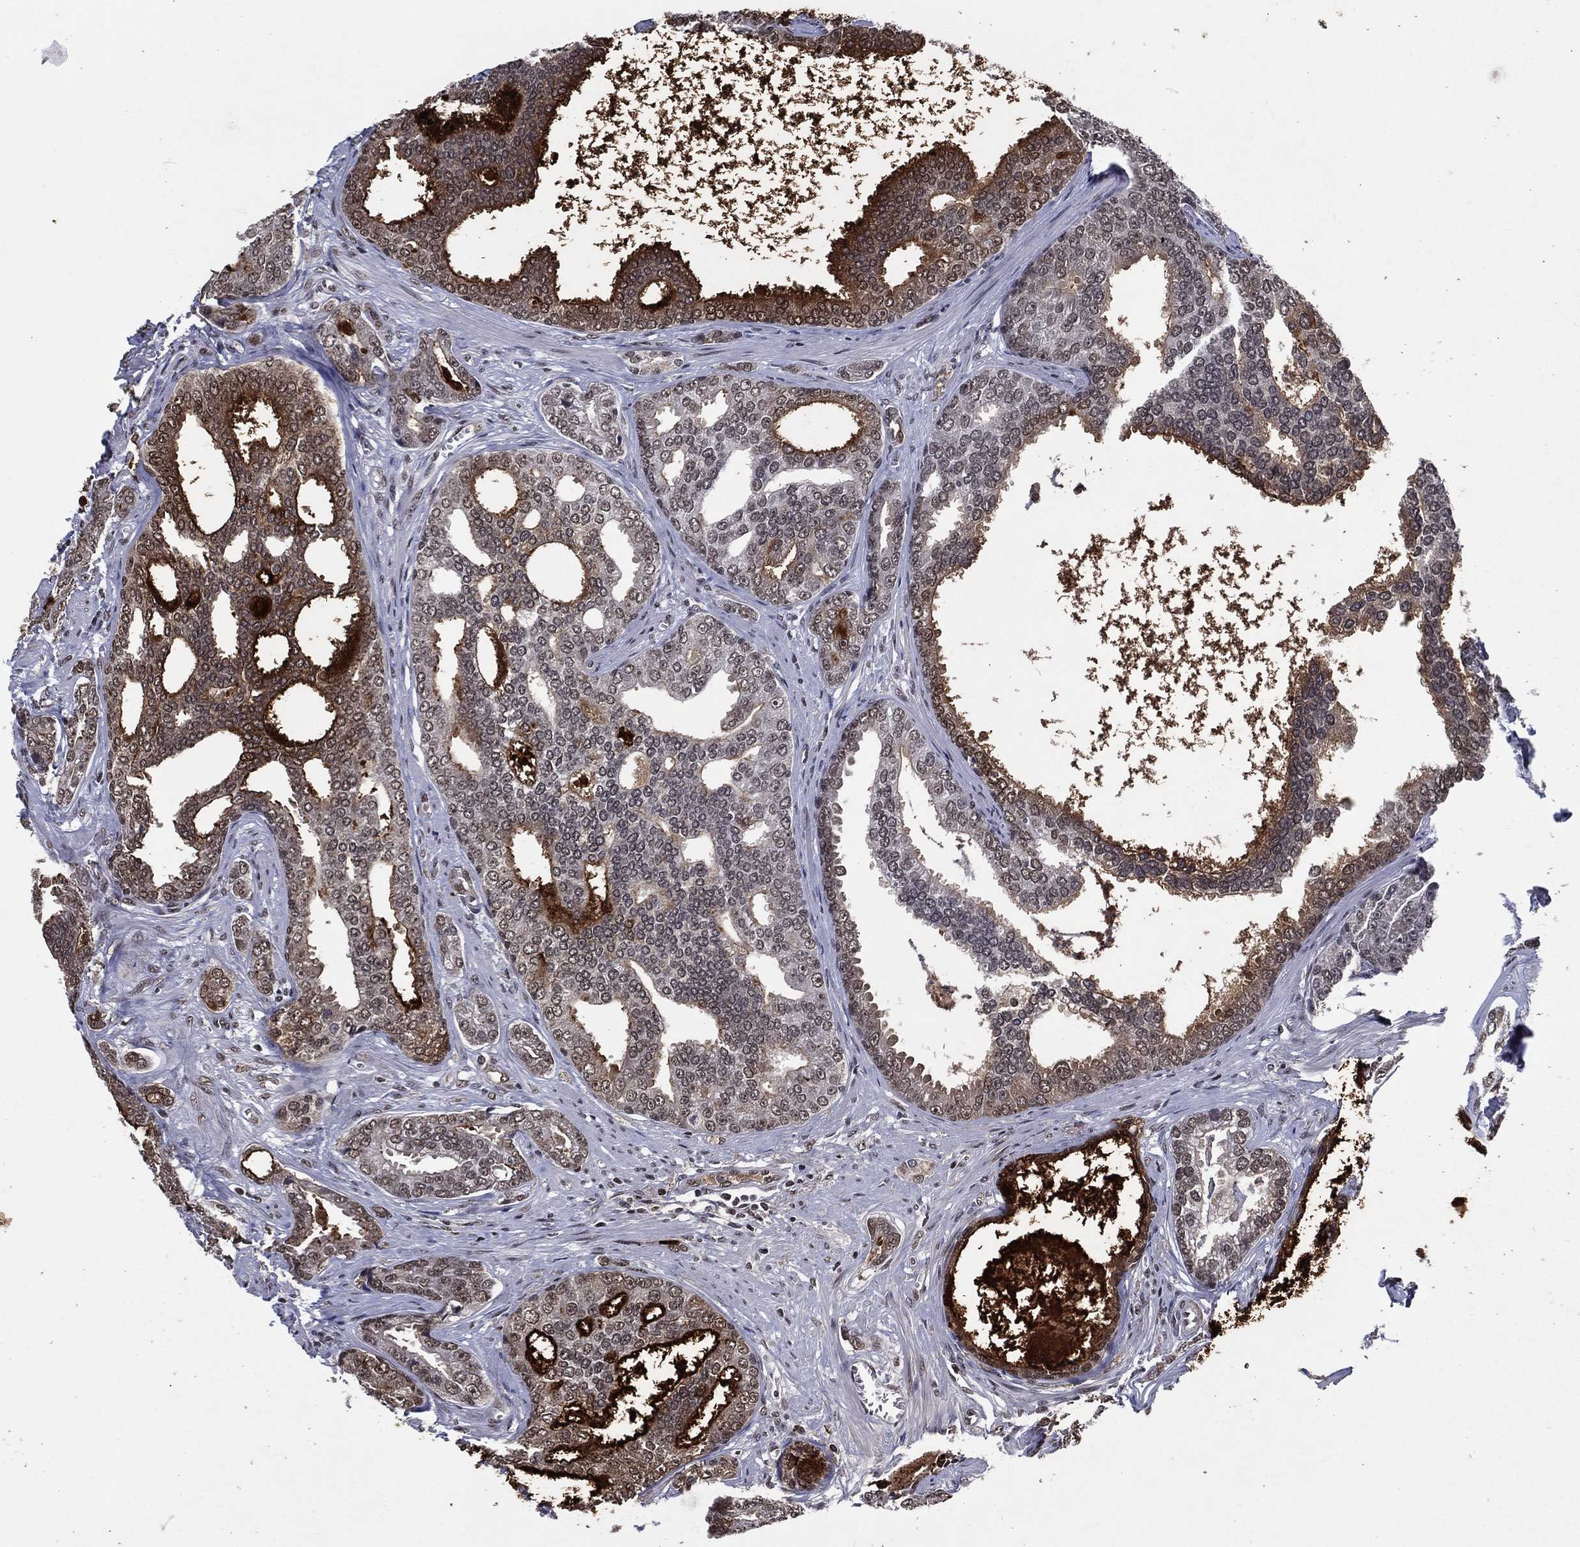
{"staining": {"intensity": "moderate", "quantity": "<25%", "location": "cytoplasmic/membranous"}, "tissue": "prostate cancer", "cell_type": "Tumor cells", "image_type": "cancer", "snomed": [{"axis": "morphology", "description": "Adenocarcinoma, NOS"}, {"axis": "topography", "description": "Prostate"}], "caption": "IHC image of human prostate cancer stained for a protein (brown), which shows low levels of moderate cytoplasmic/membranous staining in approximately <25% of tumor cells.", "gene": "ZBTB42", "patient": {"sex": "male", "age": 67}}